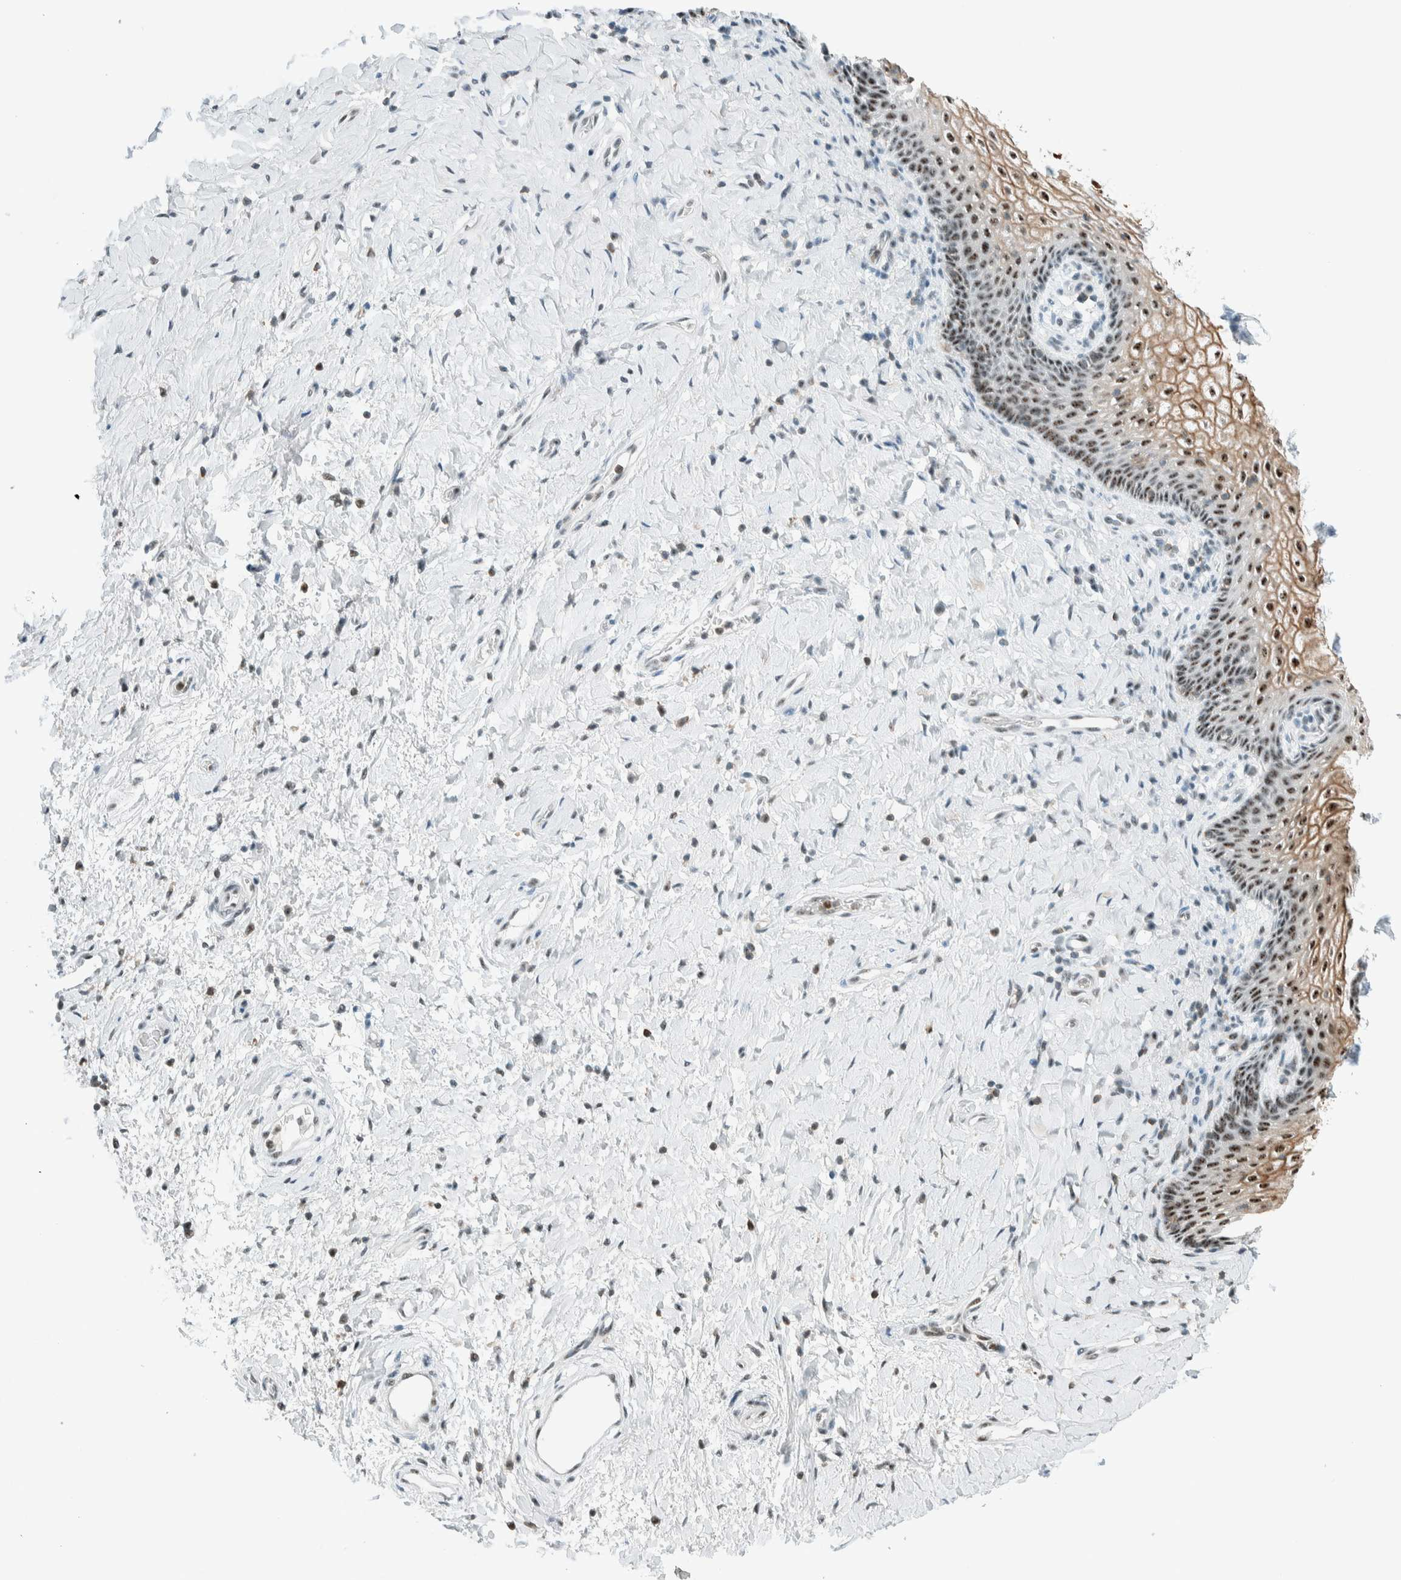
{"staining": {"intensity": "moderate", "quantity": ">75%", "location": "cytoplasmic/membranous,nuclear"}, "tissue": "vagina", "cell_type": "Squamous epithelial cells", "image_type": "normal", "snomed": [{"axis": "morphology", "description": "Normal tissue, NOS"}, {"axis": "topography", "description": "Vagina"}], "caption": "Immunohistochemistry histopathology image of benign vagina stained for a protein (brown), which reveals medium levels of moderate cytoplasmic/membranous,nuclear positivity in approximately >75% of squamous epithelial cells.", "gene": "CYSRT1", "patient": {"sex": "female", "age": 60}}